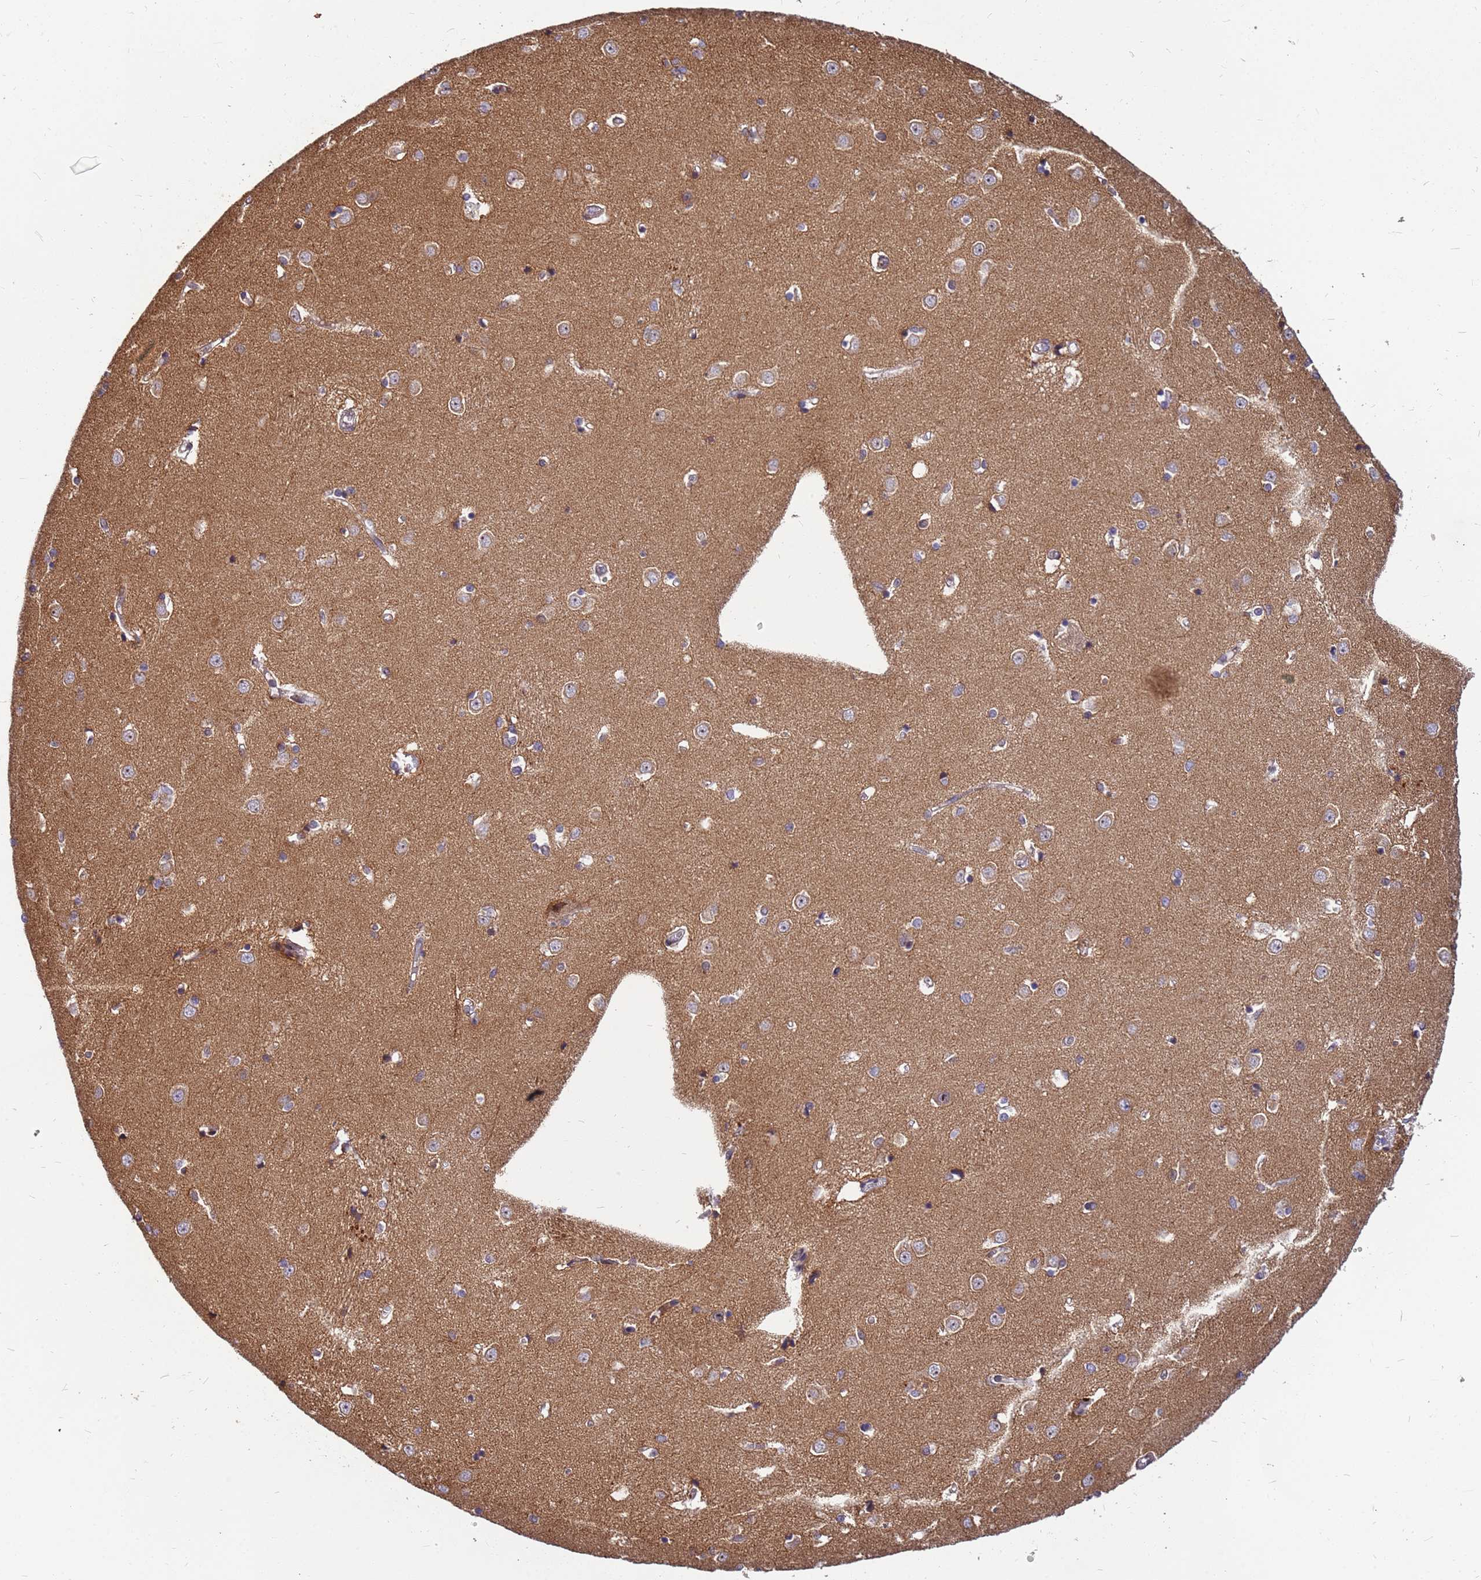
{"staining": {"intensity": "weak", "quantity": "25%-75%", "location": "cytoplasmic/membranous"}, "tissue": "caudate", "cell_type": "Glial cells", "image_type": "normal", "snomed": [{"axis": "morphology", "description": "Normal tissue, NOS"}, {"axis": "topography", "description": "Lateral ventricle wall"}], "caption": "An IHC photomicrograph of unremarkable tissue is shown. Protein staining in brown shows weak cytoplasmic/membranous positivity in caudate within glial cells. (brown staining indicates protein expression, while blue staining denotes nuclei).", "gene": "DUS4L", "patient": {"sex": "male", "age": 37}}